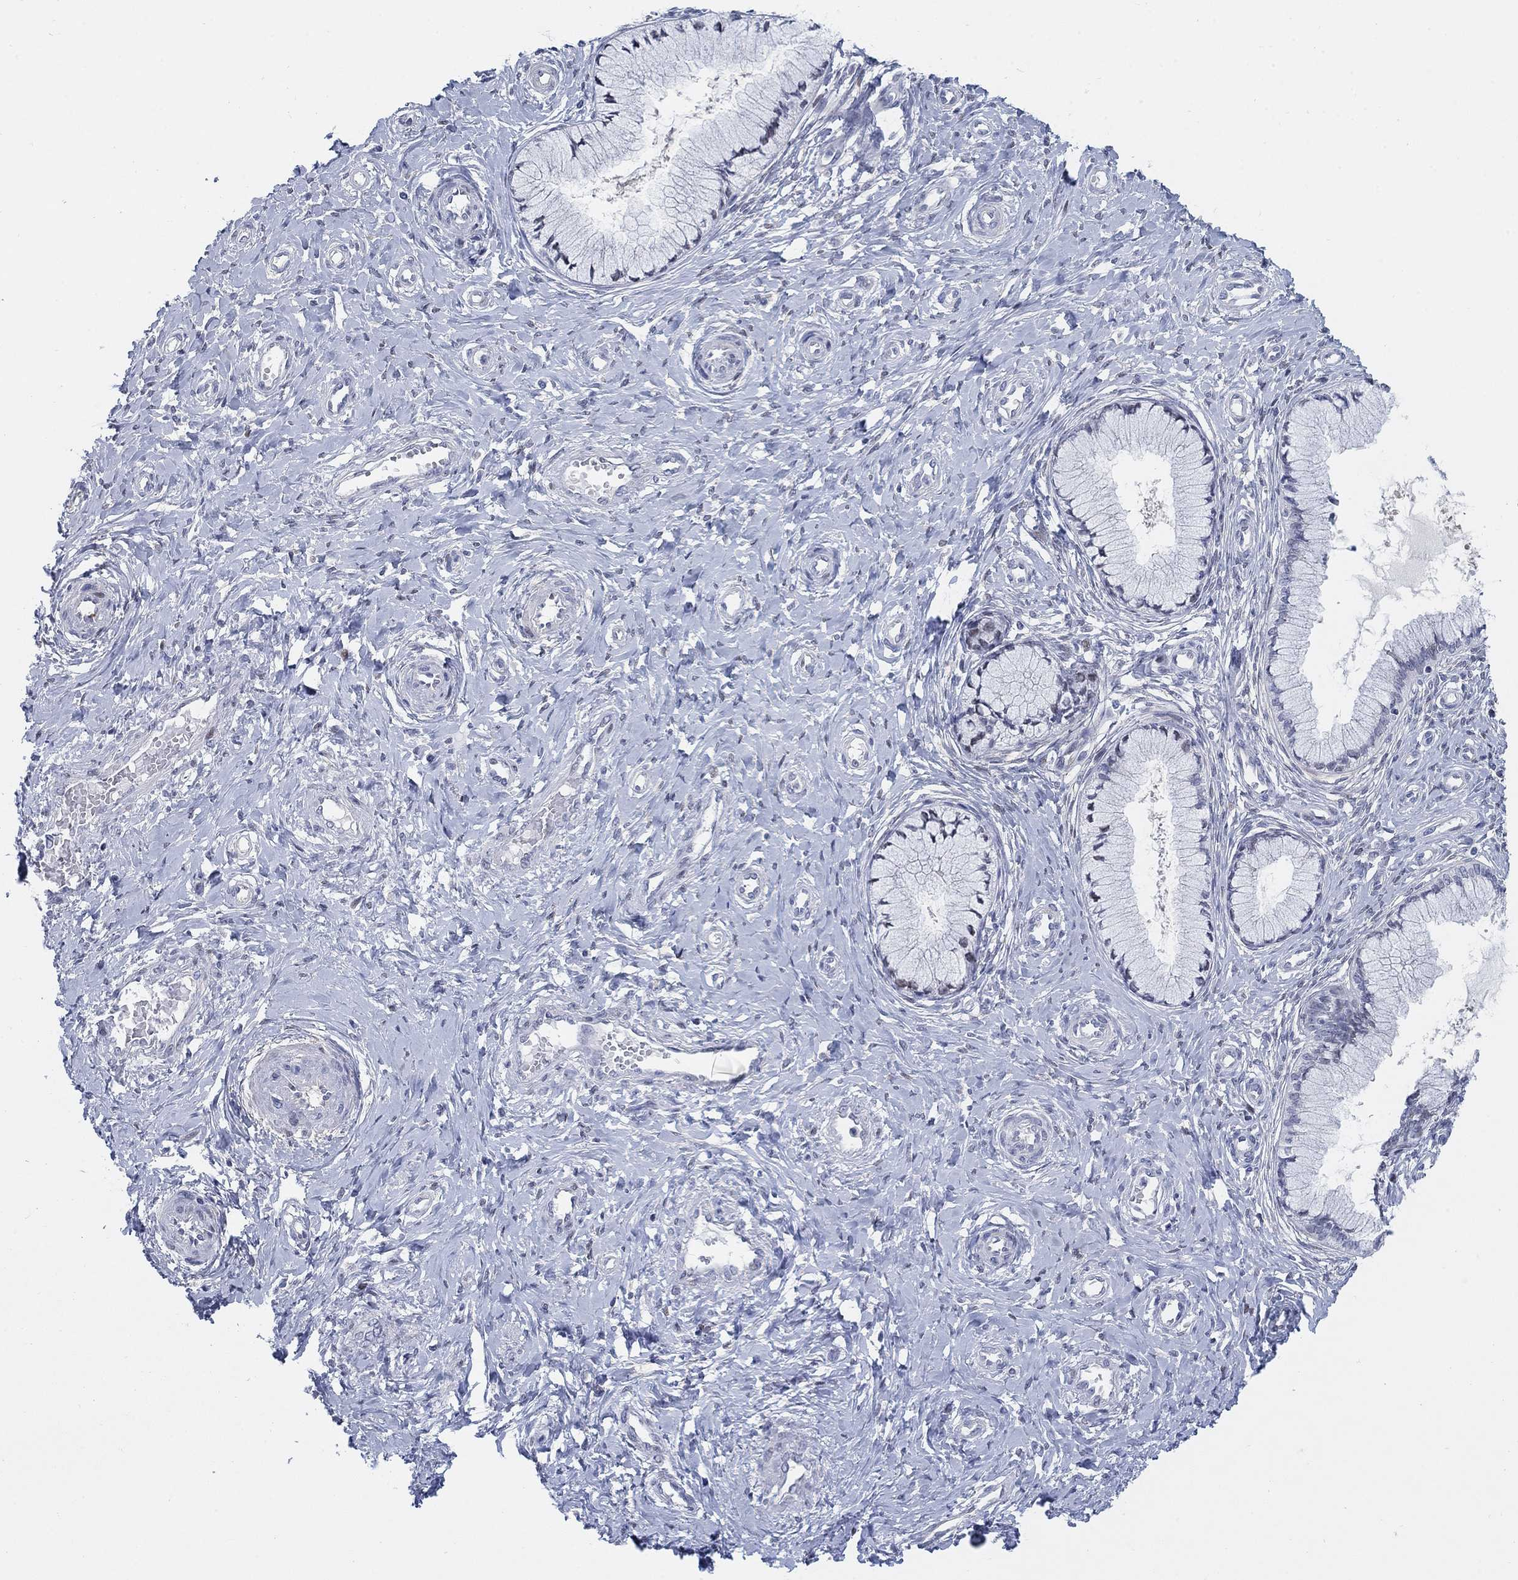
{"staining": {"intensity": "negative", "quantity": "none", "location": "none"}, "tissue": "cervix", "cell_type": "Glandular cells", "image_type": "normal", "snomed": [{"axis": "morphology", "description": "Normal tissue, NOS"}, {"axis": "topography", "description": "Cervix"}], "caption": "This photomicrograph is of unremarkable cervix stained with immunohistochemistry to label a protein in brown with the nuclei are counter-stained blue. There is no expression in glandular cells.", "gene": "MYO3A", "patient": {"sex": "female", "age": 37}}